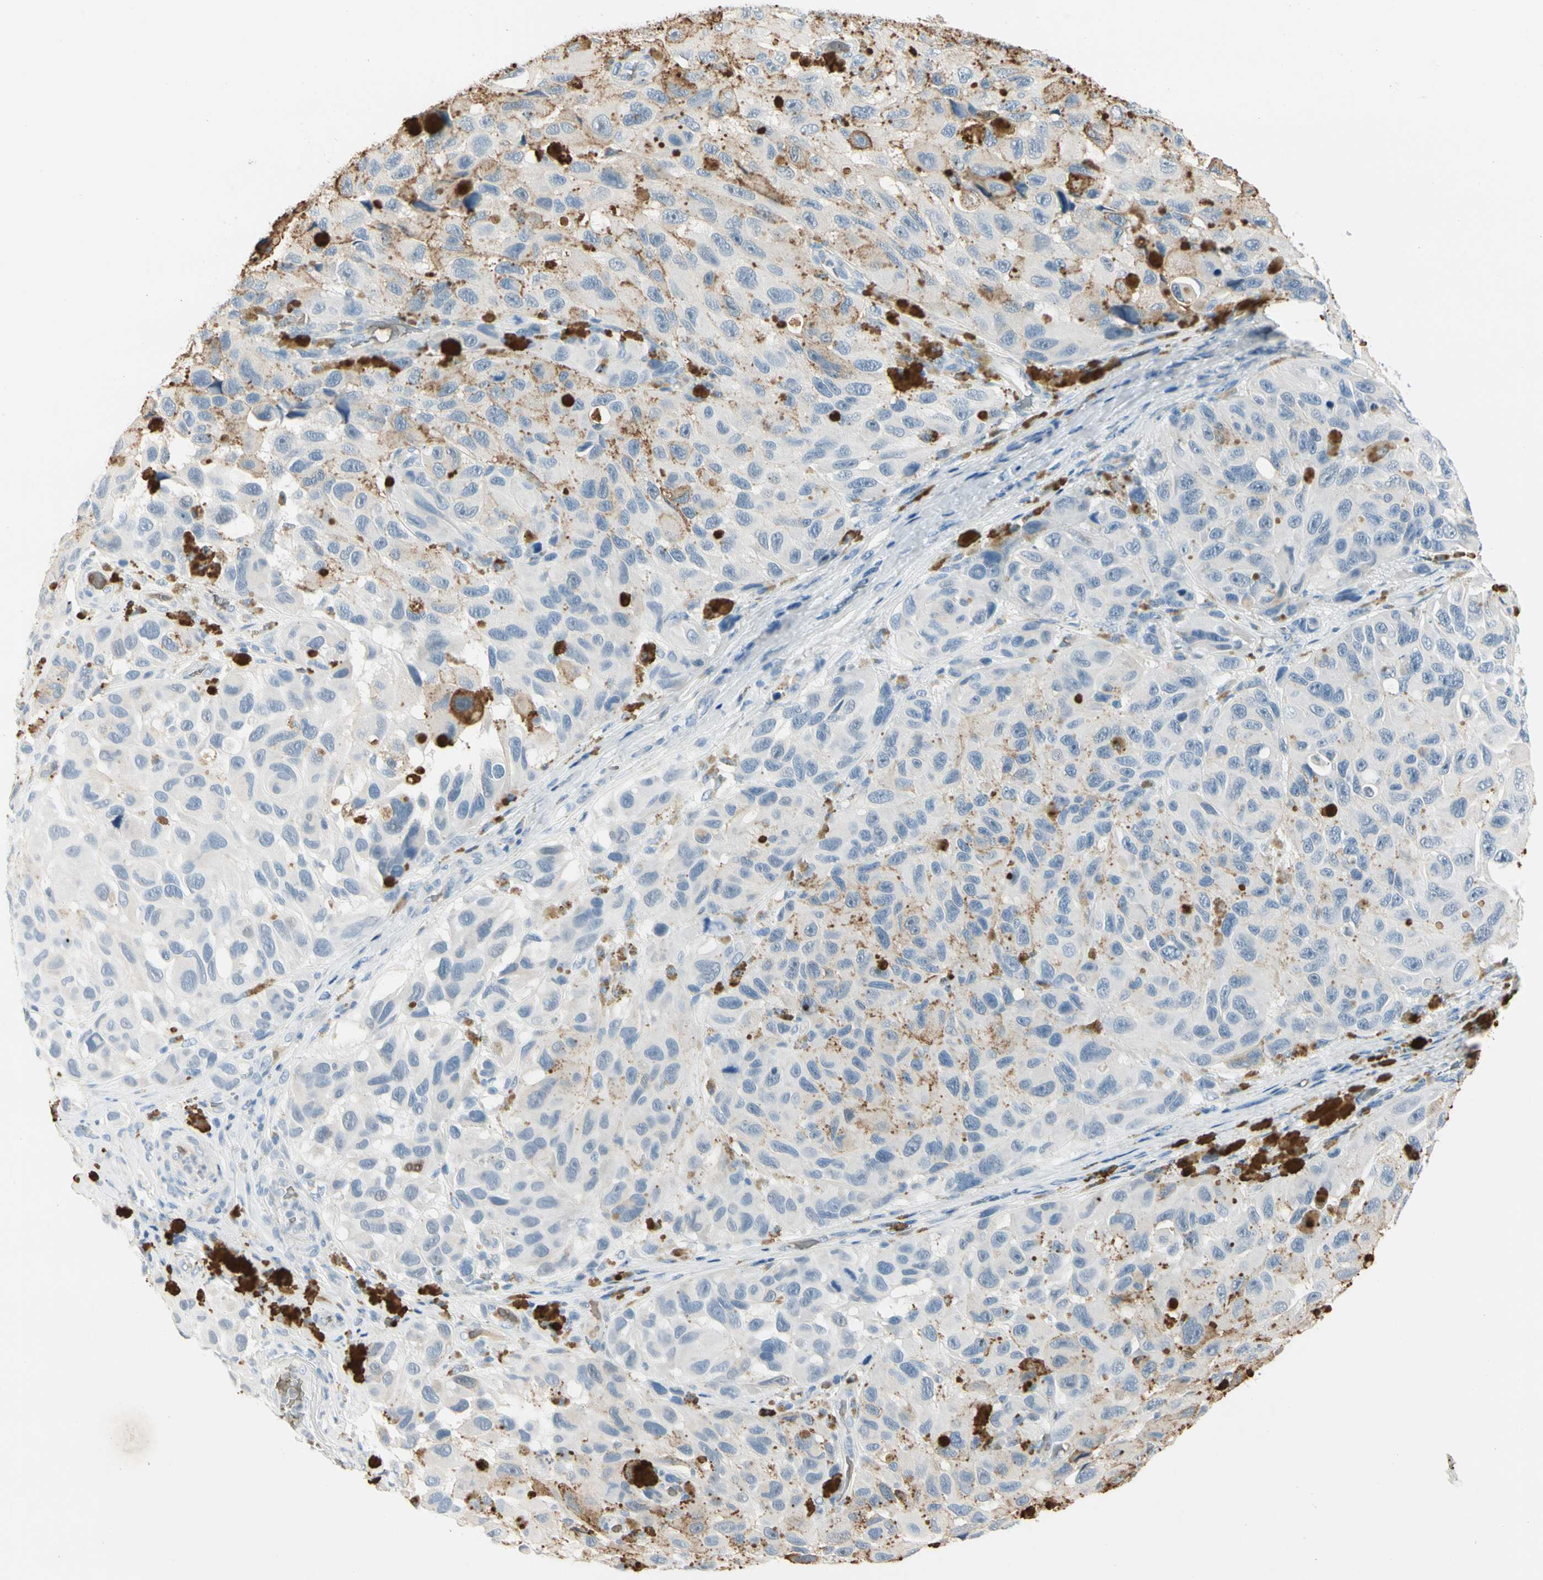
{"staining": {"intensity": "weak", "quantity": "<25%", "location": "none"}, "tissue": "melanoma", "cell_type": "Tumor cells", "image_type": "cancer", "snomed": [{"axis": "morphology", "description": "Malignant melanoma, NOS"}, {"axis": "topography", "description": "Skin"}], "caption": "Photomicrograph shows no protein staining in tumor cells of melanoma tissue.", "gene": "CA1", "patient": {"sex": "female", "age": 73}}